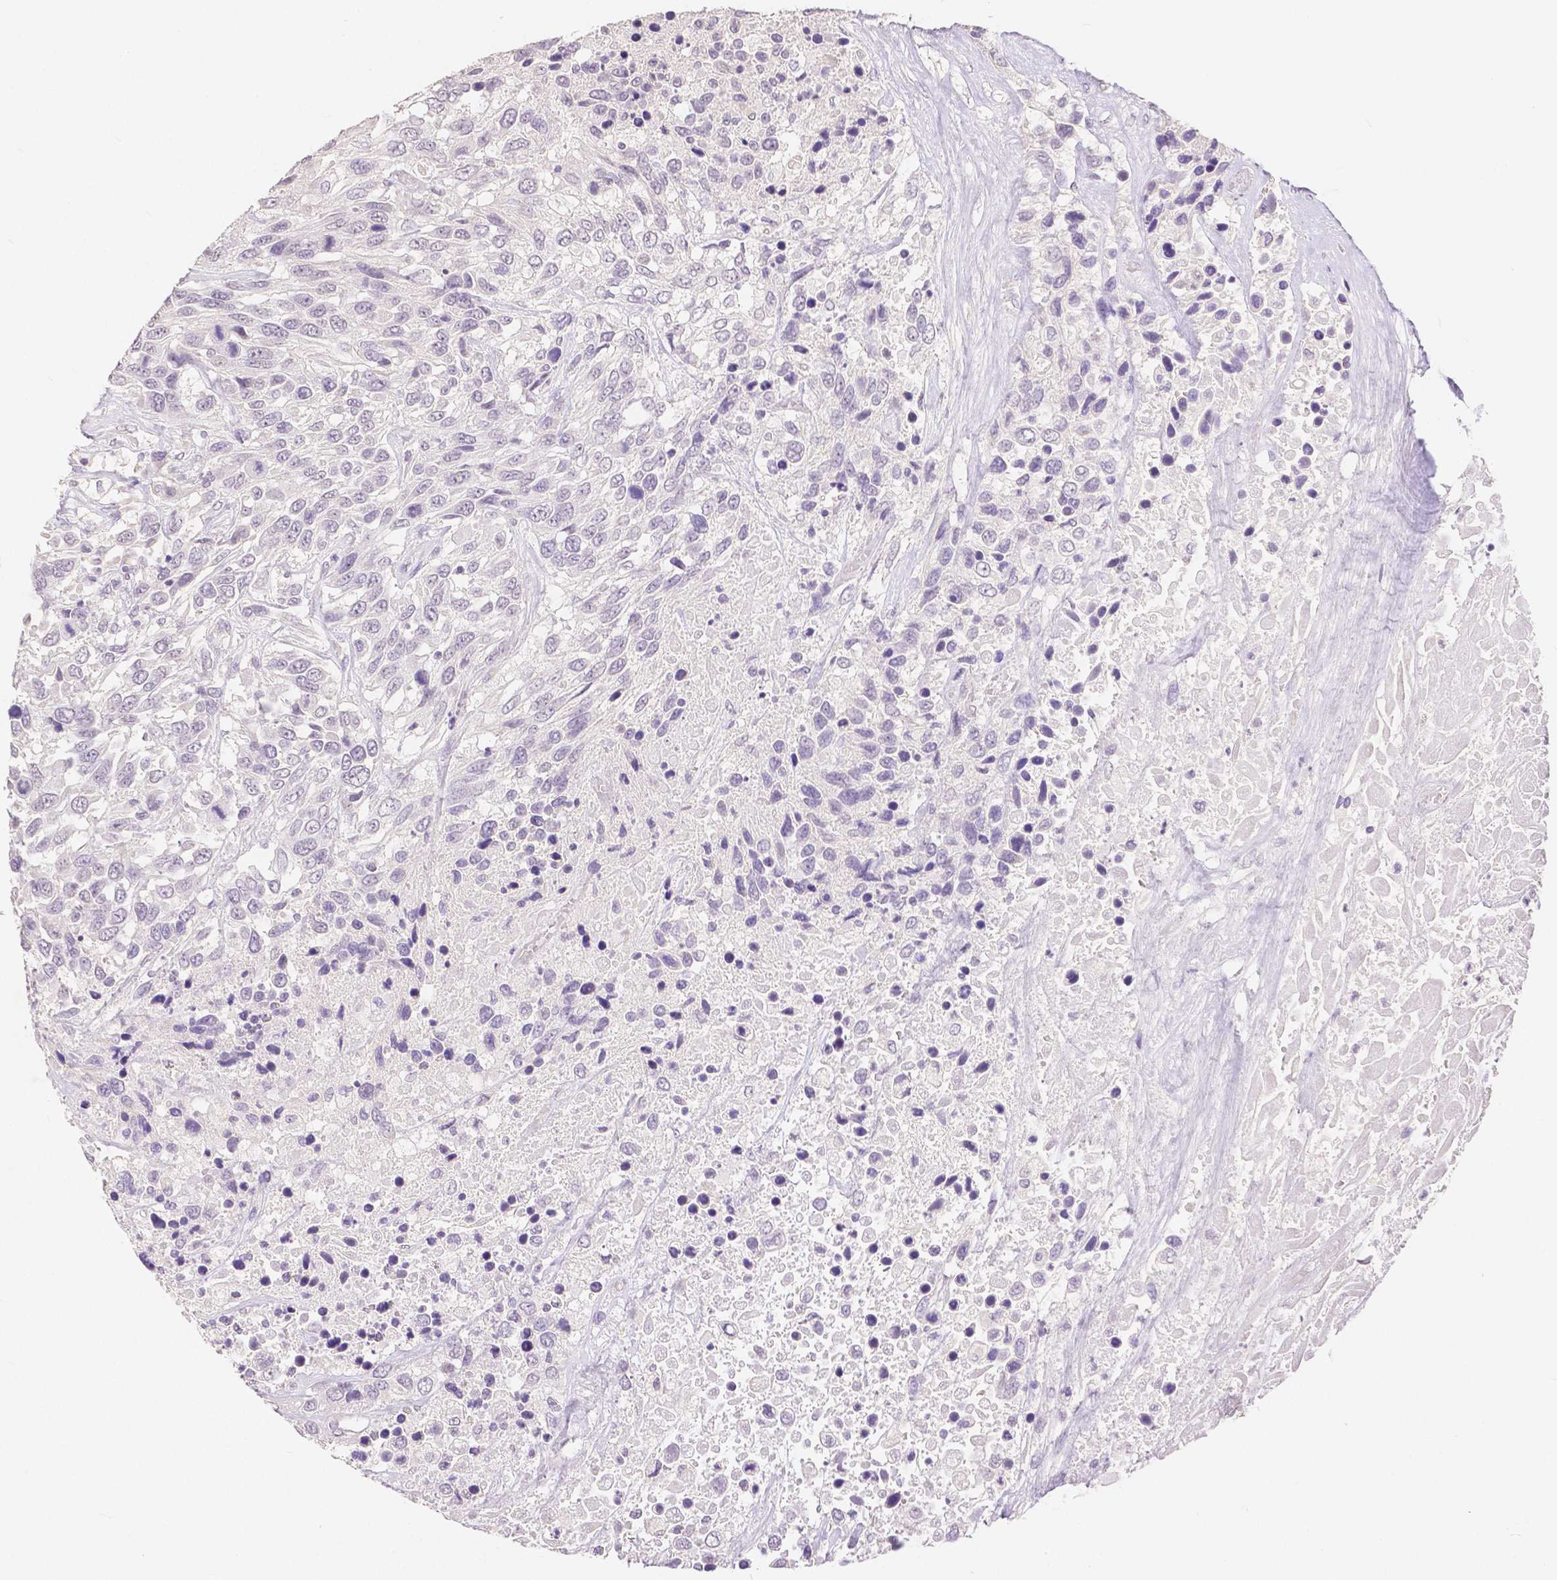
{"staining": {"intensity": "negative", "quantity": "none", "location": "none"}, "tissue": "urothelial cancer", "cell_type": "Tumor cells", "image_type": "cancer", "snomed": [{"axis": "morphology", "description": "Urothelial carcinoma, High grade"}, {"axis": "topography", "description": "Urinary bladder"}], "caption": "Immunohistochemical staining of human urothelial cancer demonstrates no significant positivity in tumor cells. The staining was performed using DAB to visualize the protein expression in brown, while the nuclei were stained in blue with hematoxylin (Magnification: 20x).", "gene": "OCLN", "patient": {"sex": "female", "age": 70}}